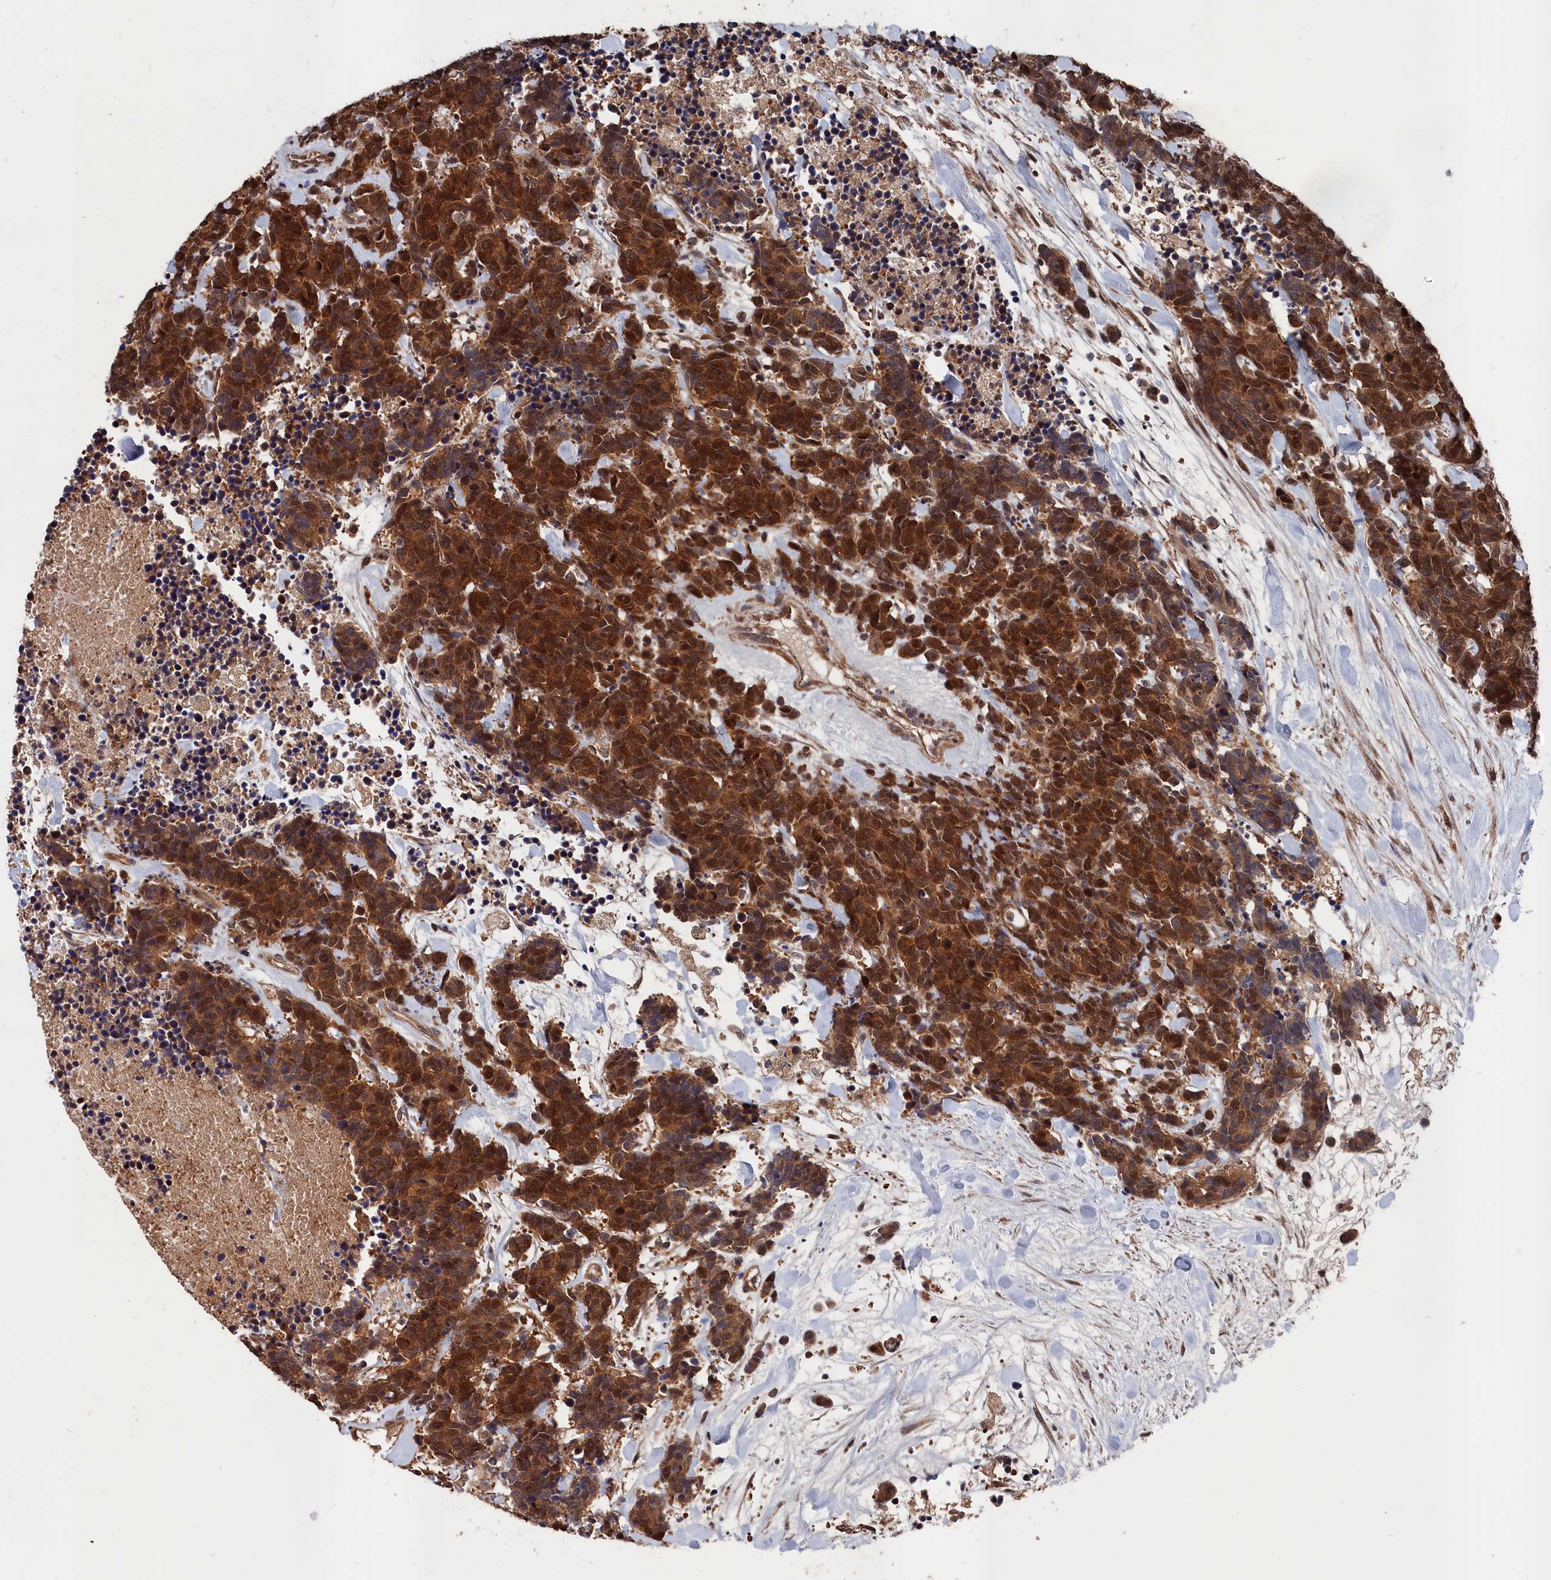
{"staining": {"intensity": "strong", "quantity": ">75%", "location": "cytoplasmic/membranous,nuclear"}, "tissue": "carcinoid", "cell_type": "Tumor cells", "image_type": "cancer", "snomed": [{"axis": "morphology", "description": "Carcinoma, NOS"}, {"axis": "morphology", "description": "Carcinoid, malignant, NOS"}, {"axis": "topography", "description": "Prostate"}], "caption": "Carcinoid stained for a protein exhibits strong cytoplasmic/membranous and nuclear positivity in tumor cells. (Stains: DAB in brown, nuclei in blue, Microscopy: brightfield microscopy at high magnification).", "gene": "RMI2", "patient": {"sex": "male", "age": 57}}